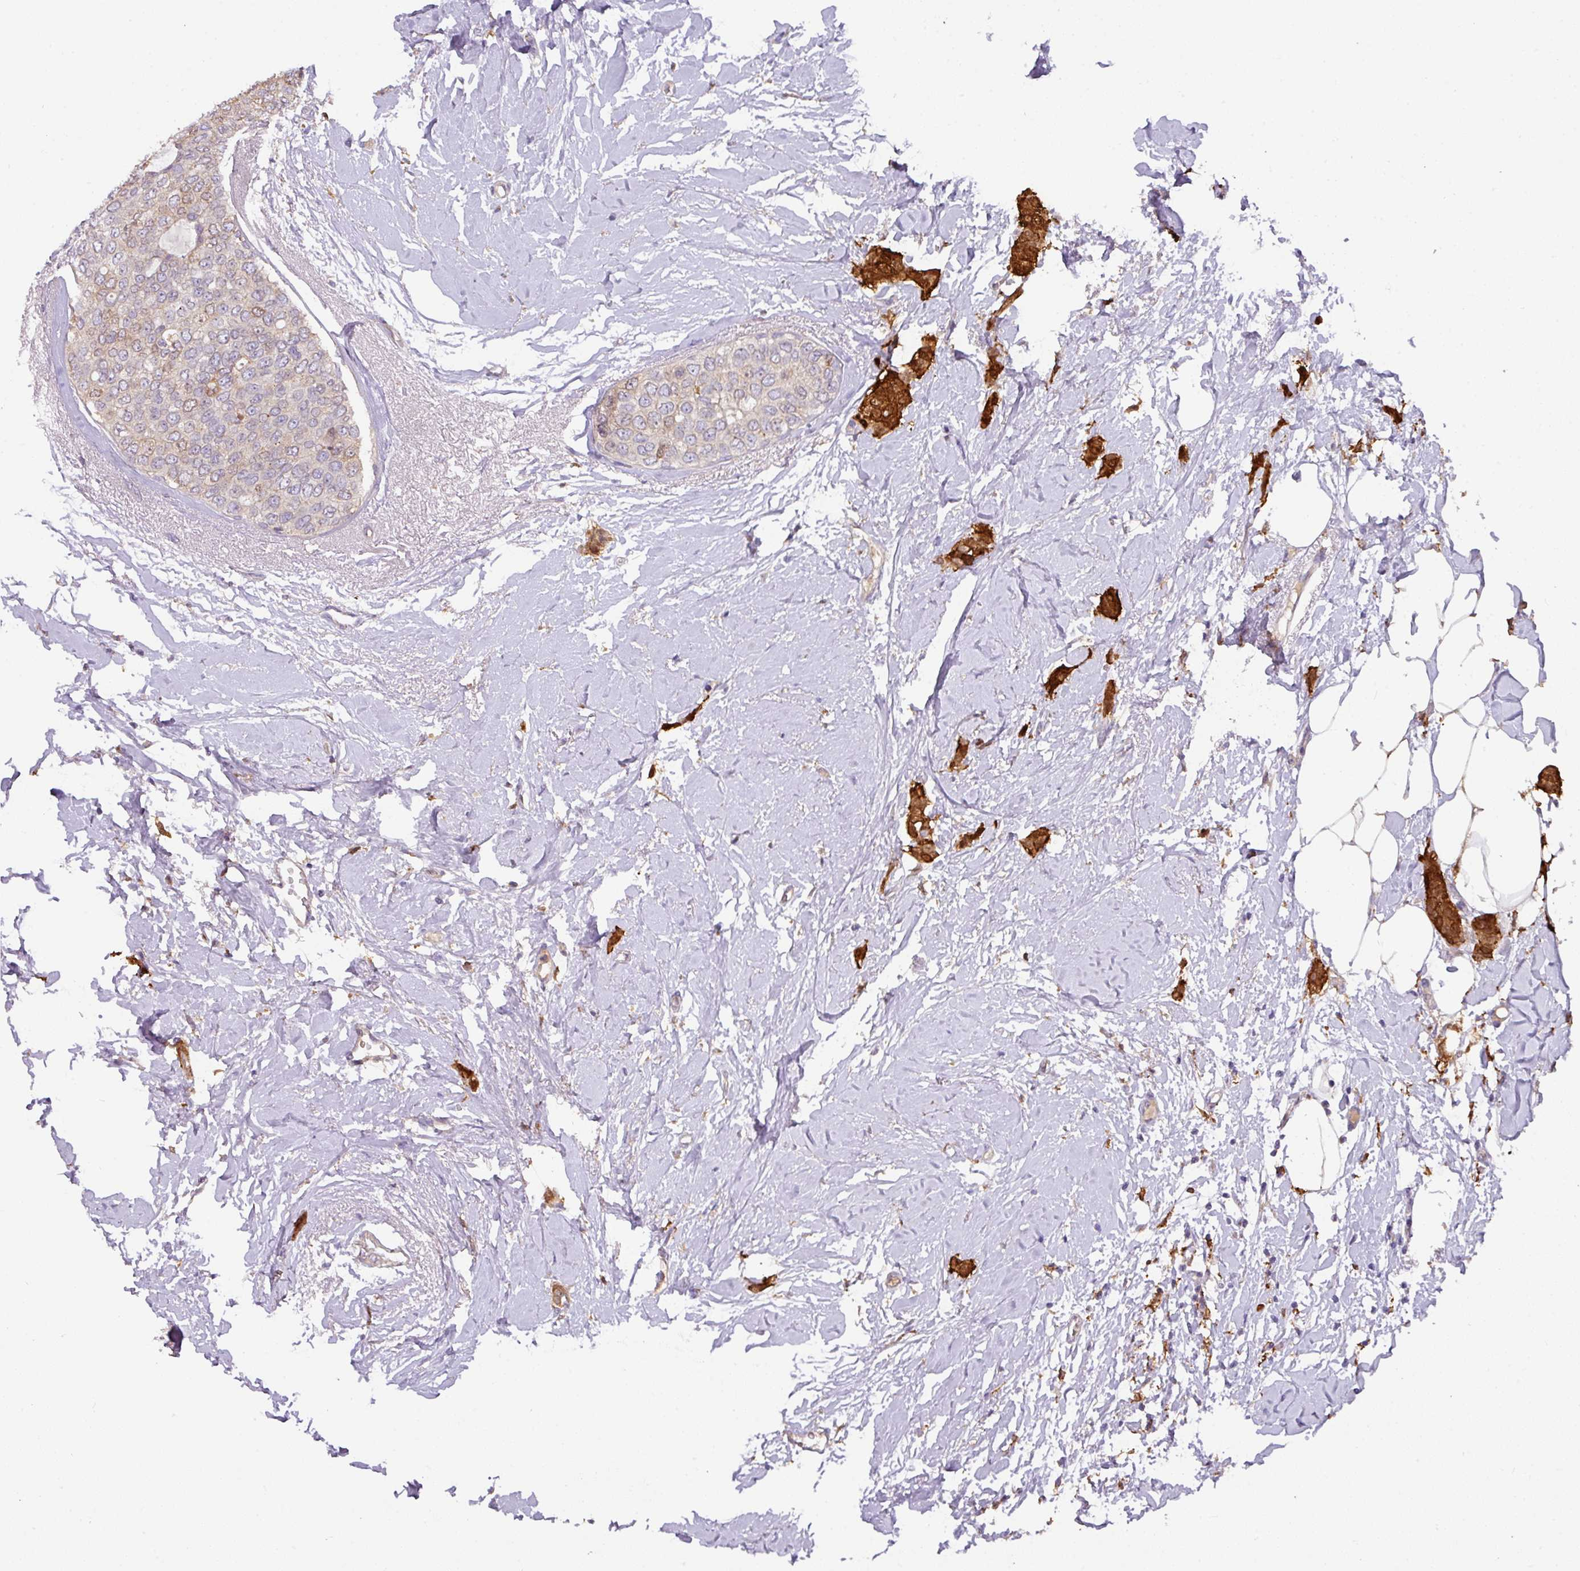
{"staining": {"intensity": "strong", "quantity": "25%-75%", "location": "cytoplasmic/membranous"}, "tissue": "breast cancer", "cell_type": "Tumor cells", "image_type": "cancer", "snomed": [{"axis": "morphology", "description": "Duct carcinoma"}, {"axis": "topography", "description": "Breast"}], "caption": "Strong cytoplasmic/membranous protein expression is appreciated in about 25%-75% of tumor cells in breast cancer.", "gene": "GCNT7", "patient": {"sex": "female", "age": 72}}